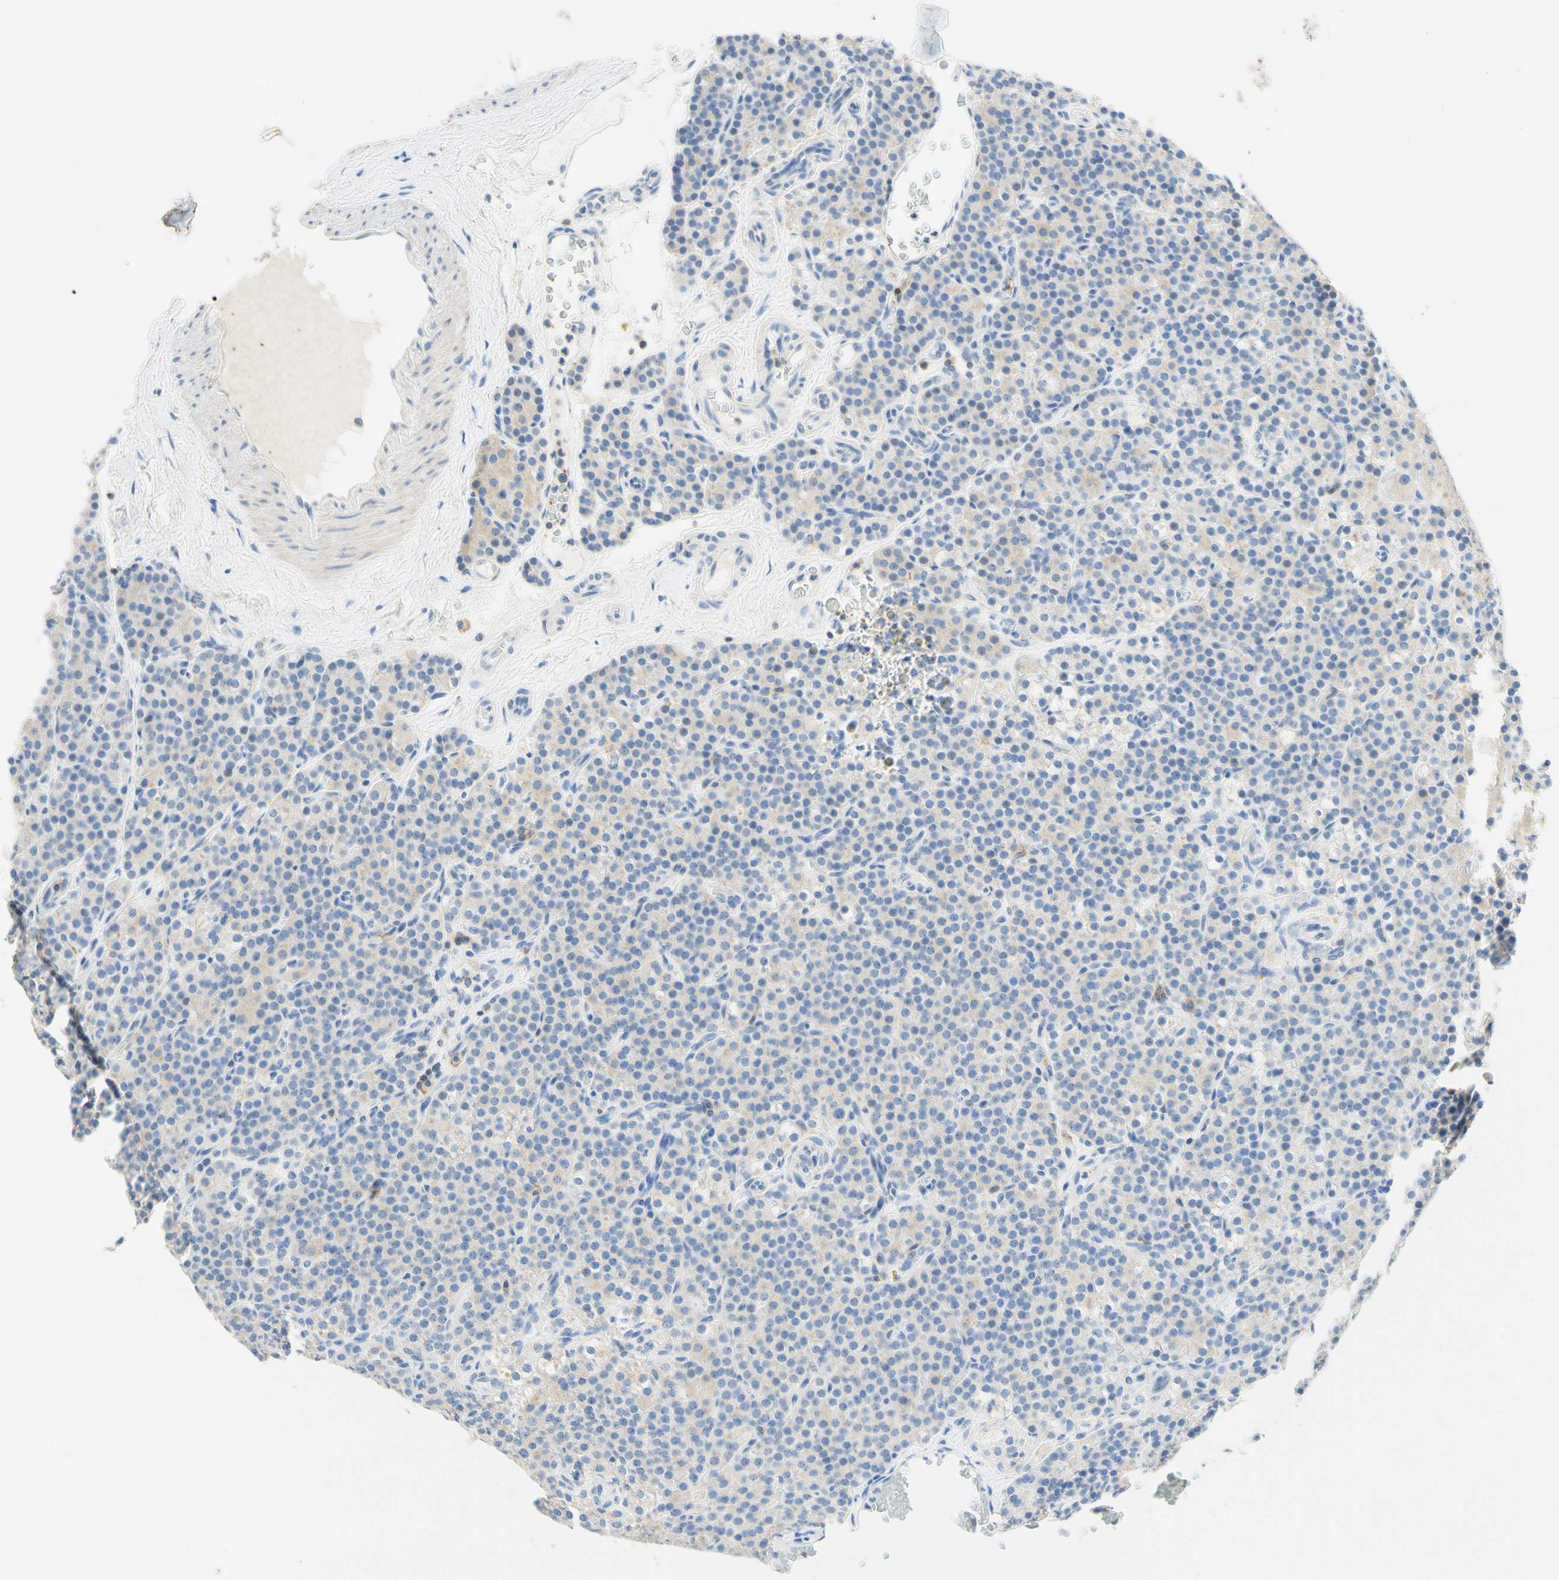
{"staining": {"intensity": "weak", "quantity": "<25%", "location": "cytoplasmic/membranous"}, "tissue": "parathyroid gland", "cell_type": "Glandular cells", "image_type": "normal", "snomed": [{"axis": "morphology", "description": "Normal tissue, NOS"}, {"axis": "topography", "description": "Parathyroid gland"}], "caption": "The photomicrograph exhibits no significant staining in glandular cells of parathyroid gland.", "gene": "LAT", "patient": {"sex": "female", "age": 57}}